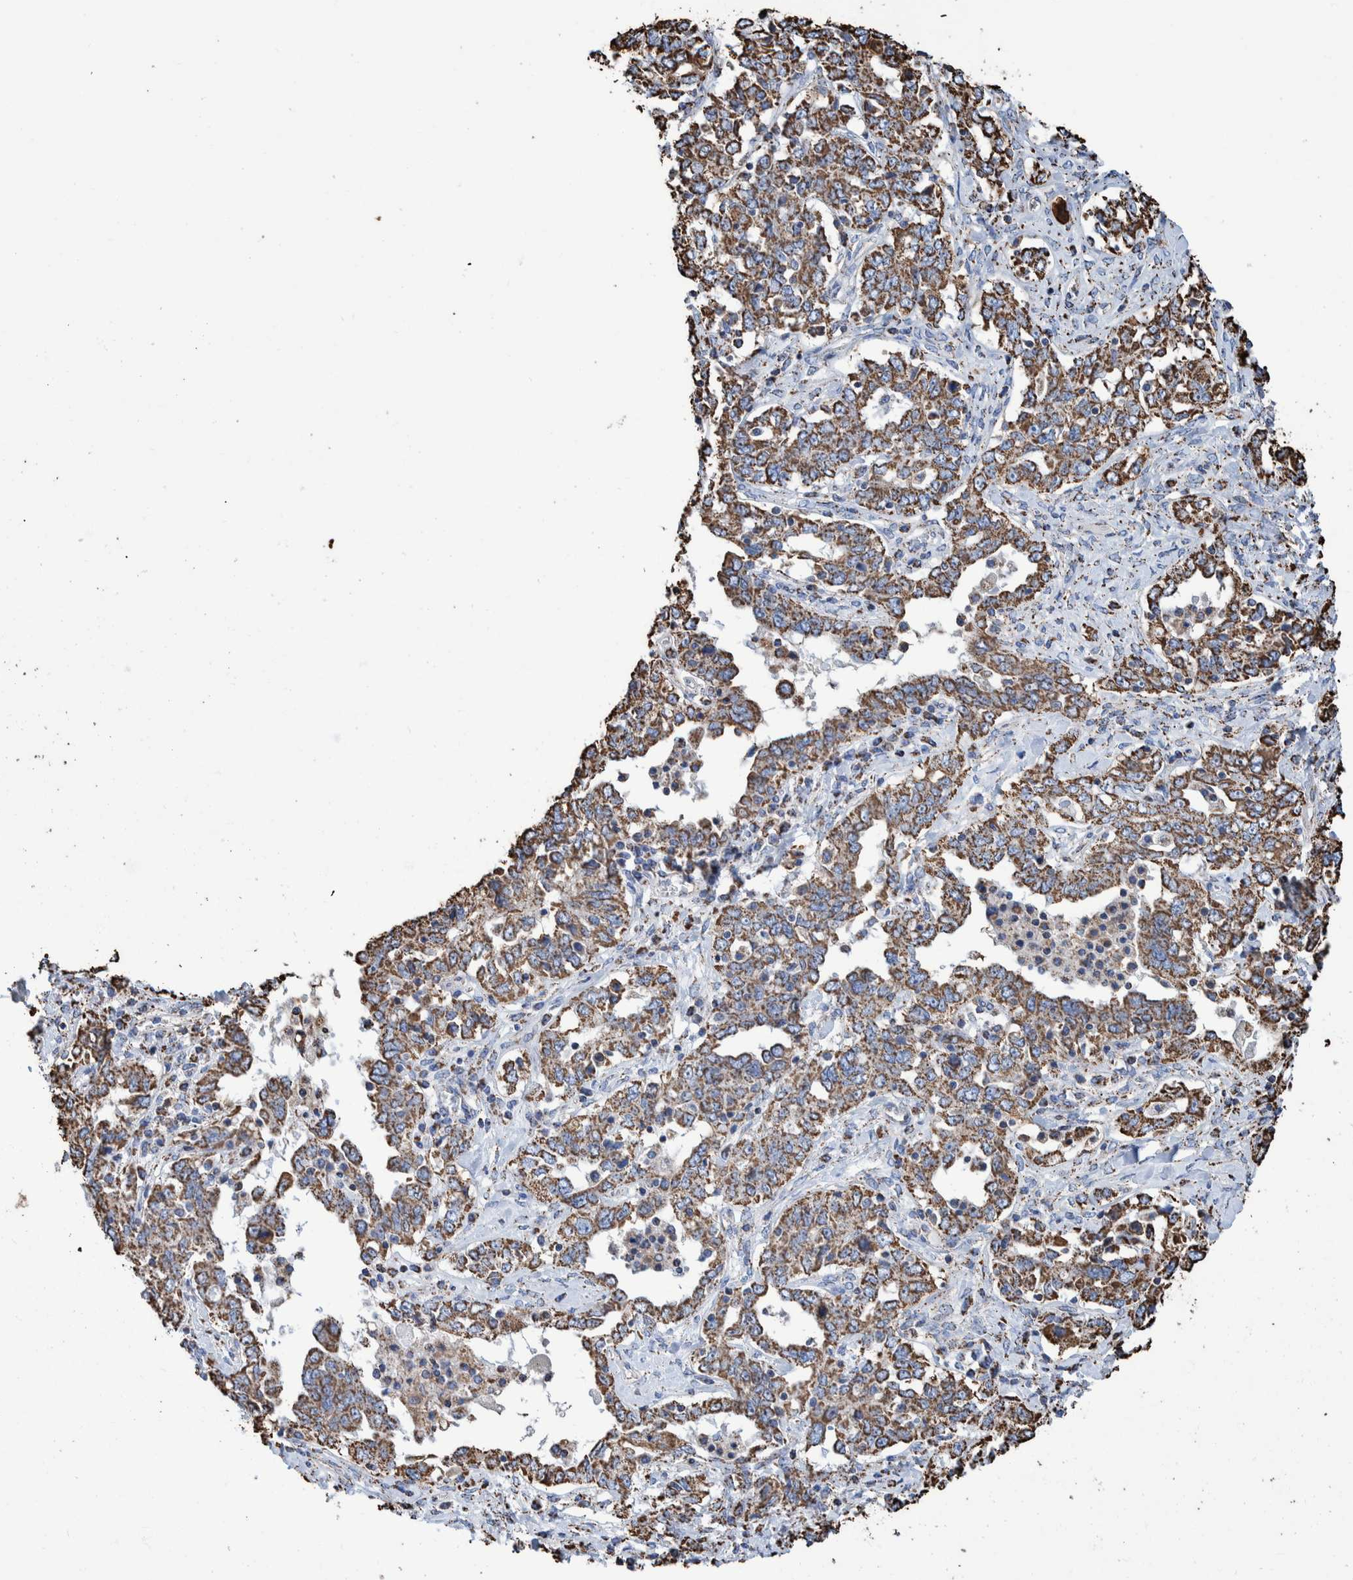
{"staining": {"intensity": "strong", "quantity": ">75%", "location": "cytoplasmic/membranous"}, "tissue": "ovarian cancer", "cell_type": "Tumor cells", "image_type": "cancer", "snomed": [{"axis": "morphology", "description": "Cystadenocarcinoma, mucinous, NOS"}, {"axis": "topography", "description": "Ovary"}], "caption": "Immunohistochemistry of human ovarian mucinous cystadenocarcinoma displays high levels of strong cytoplasmic/membranous expression in approximately >75% of tumor cells.", "gene": "VPS26C", "patient": {"sex": "female", "age": 73}}